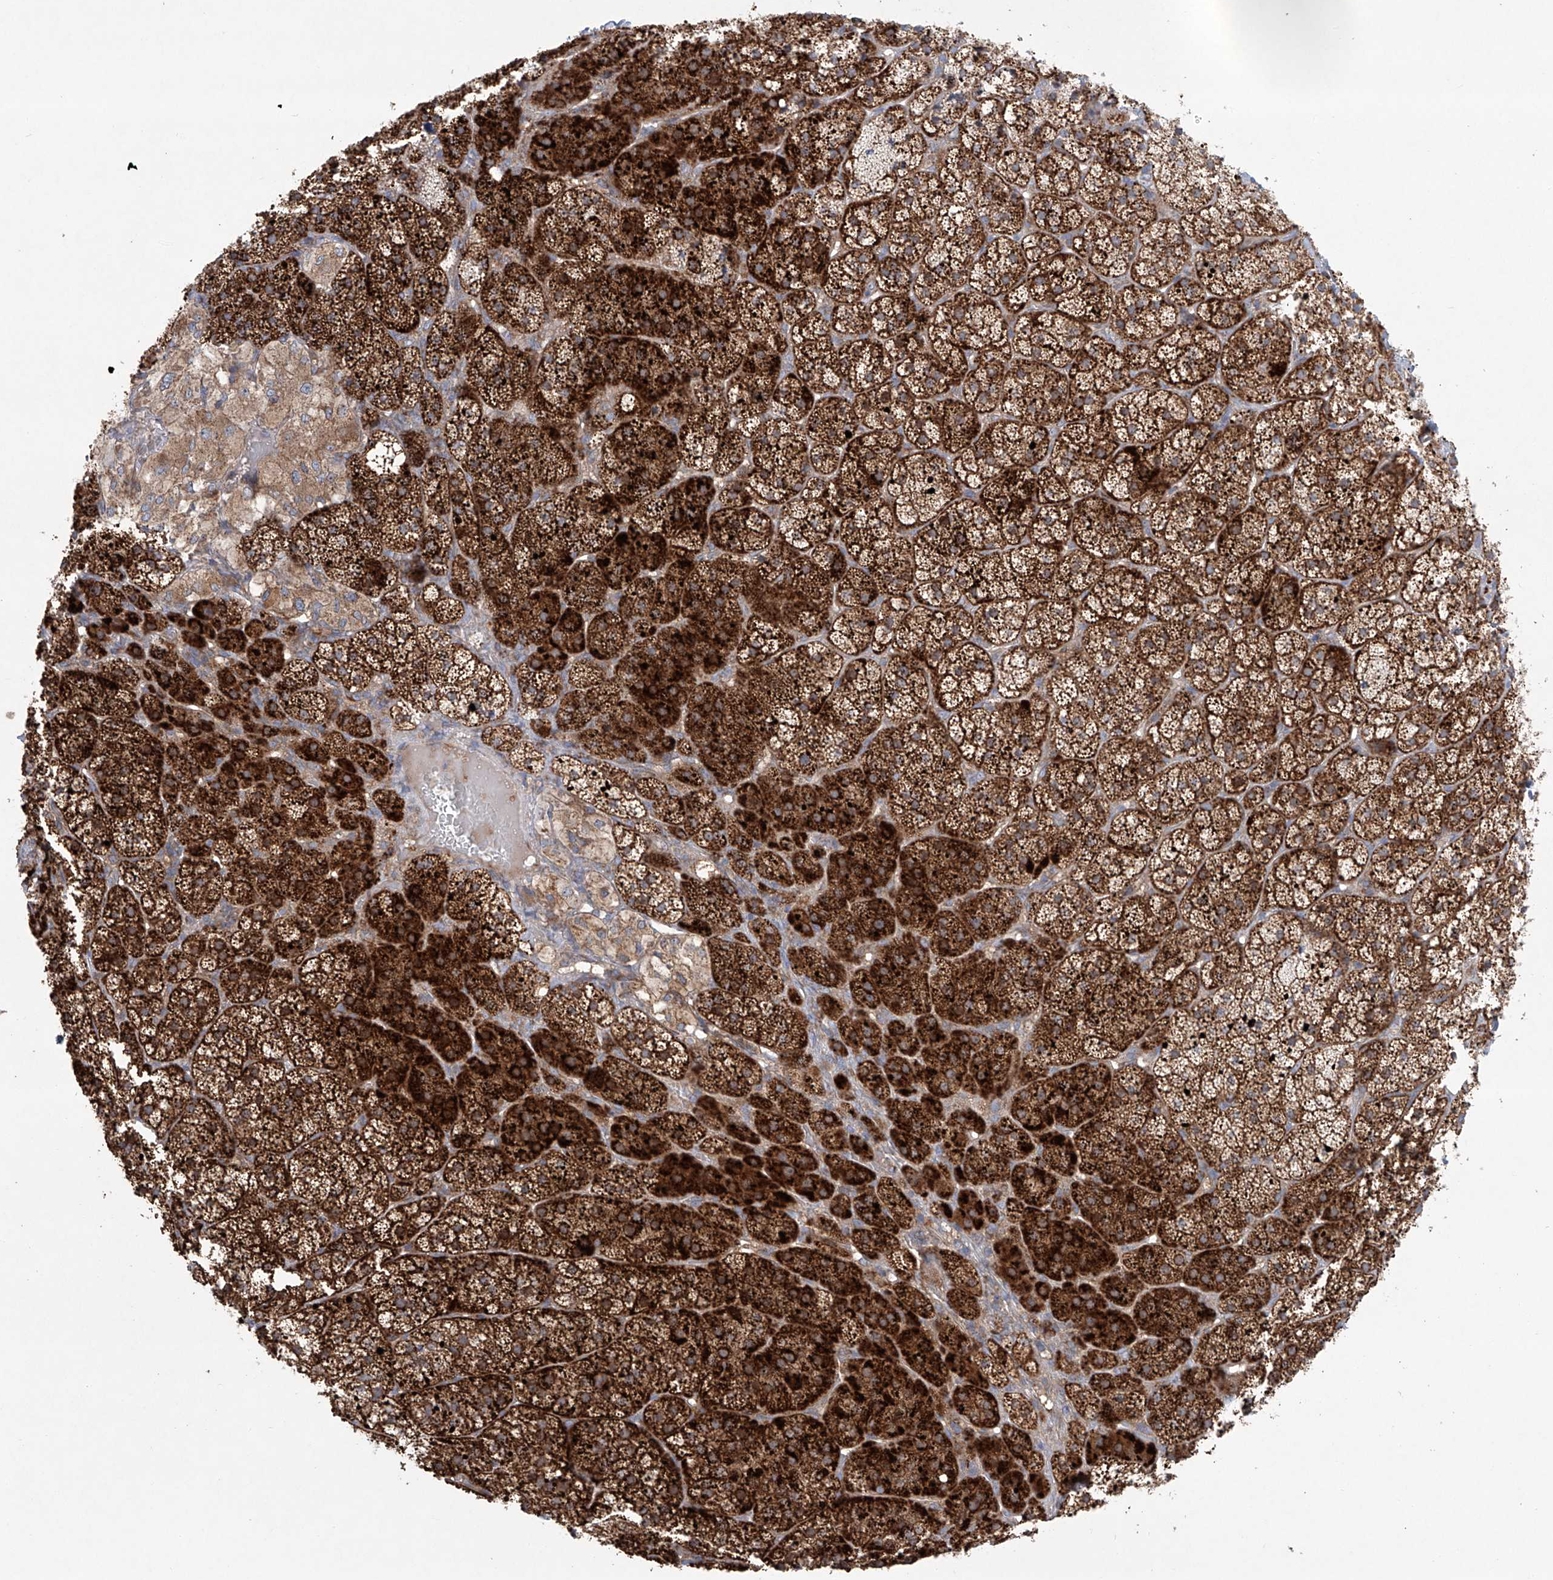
{"staining": {"intensity": "strong", "quantity": ">75%", "location": "cytoplasmic/membranous"}, "tissue": "adrenal gland", "cell_type": "Glandular cells", "image_type": "normal", "snomed": [{"axis": "morphology", "description": "Normal tissue, NOS"}, {"axis": "topography", "description": "Adrenal gland"}], "caption": "Protein expression analysis of normal human adrenal gland reveals strong cytoplasmic/membranous expression in about >75% of glandular cells. The staining is performed using DAB brown chromogen to label protein expression. The nuclei are counter-stained blue using hematoxylin.", "gene": "KLC4", "patient": {"sex": "female", "age": 44}}